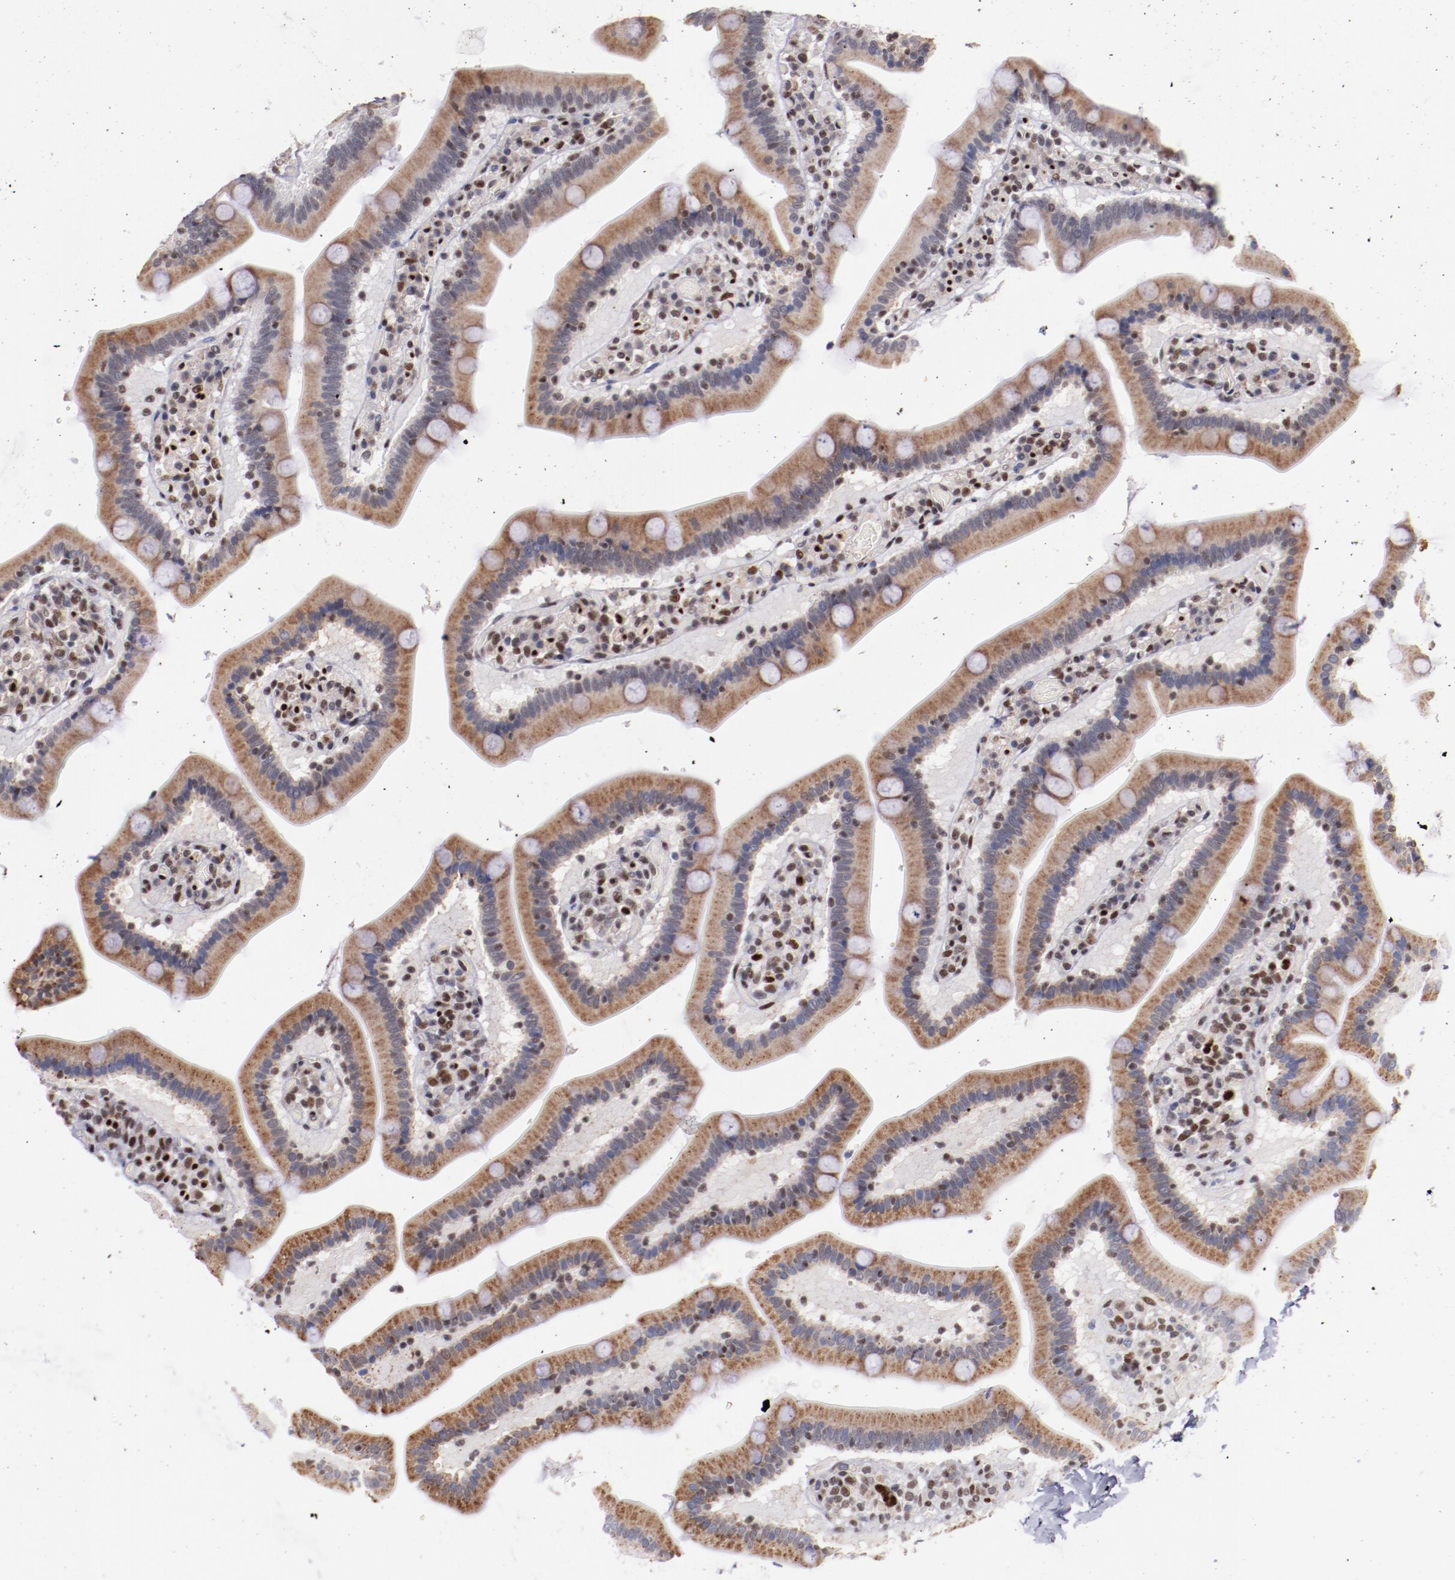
{"staining": {"intensity": "weak", "quantity": "25%-75%", "location": "cytoplasmic/membranous"}, "tissue": "duodenum", "cell_type": "Glandular cells", "image_type": "normal", "snomed": [{"axis": "morphology", "description": "Normal tissue, NOS"}, {"axis": "topography", "description": "Duodenum"}], "caption": "This image exhibits immunohistochemistry staining of unremarkable human duodenum, with low weak cytoplasmic/membranous staining in approximately 25%-75% of glandular cells.", "gene": "SRF", "patient": {"sex": "male", "age": 66}}